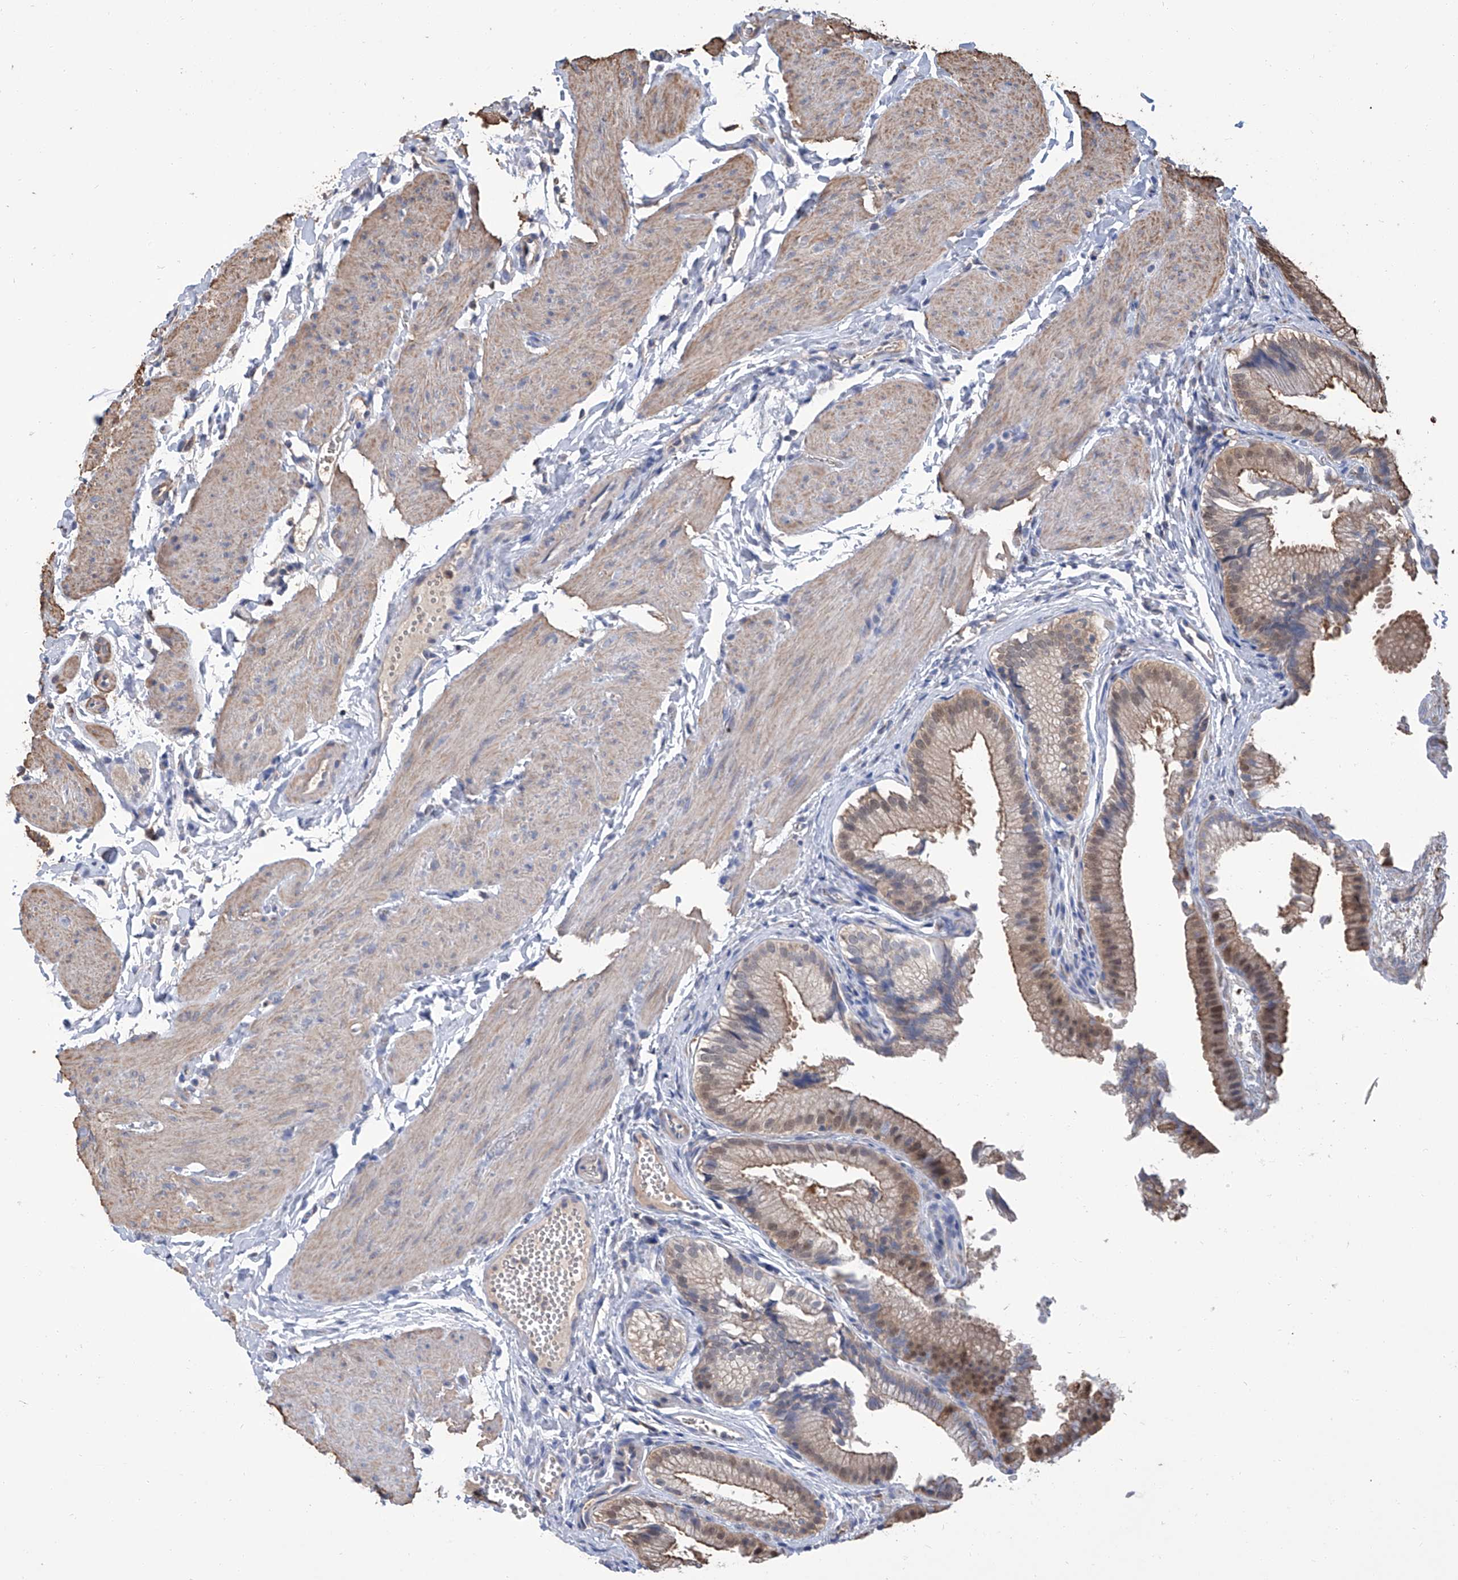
{"staining": {"intensity": "moderate", "quantity": "25%-75%", "location": "cytoplasmic/membranous,nuclear"}, "tissue": "gallbladder", "cell_type": "Glandular cells", "image_type": "normal", "snomed": [{"axis": "morphology", "description": "Normal tissue, NOS"}, {"axis": "topography", "description": "Gallbladder"}], "caption": "Unremarkable gallbladder demonstrates moderate cytoplasmic/membranous,nuclear expression in about 25%-75% of glandular cells.", "gene": "GPT", "patient": {"sex": "female", "age": 30}}